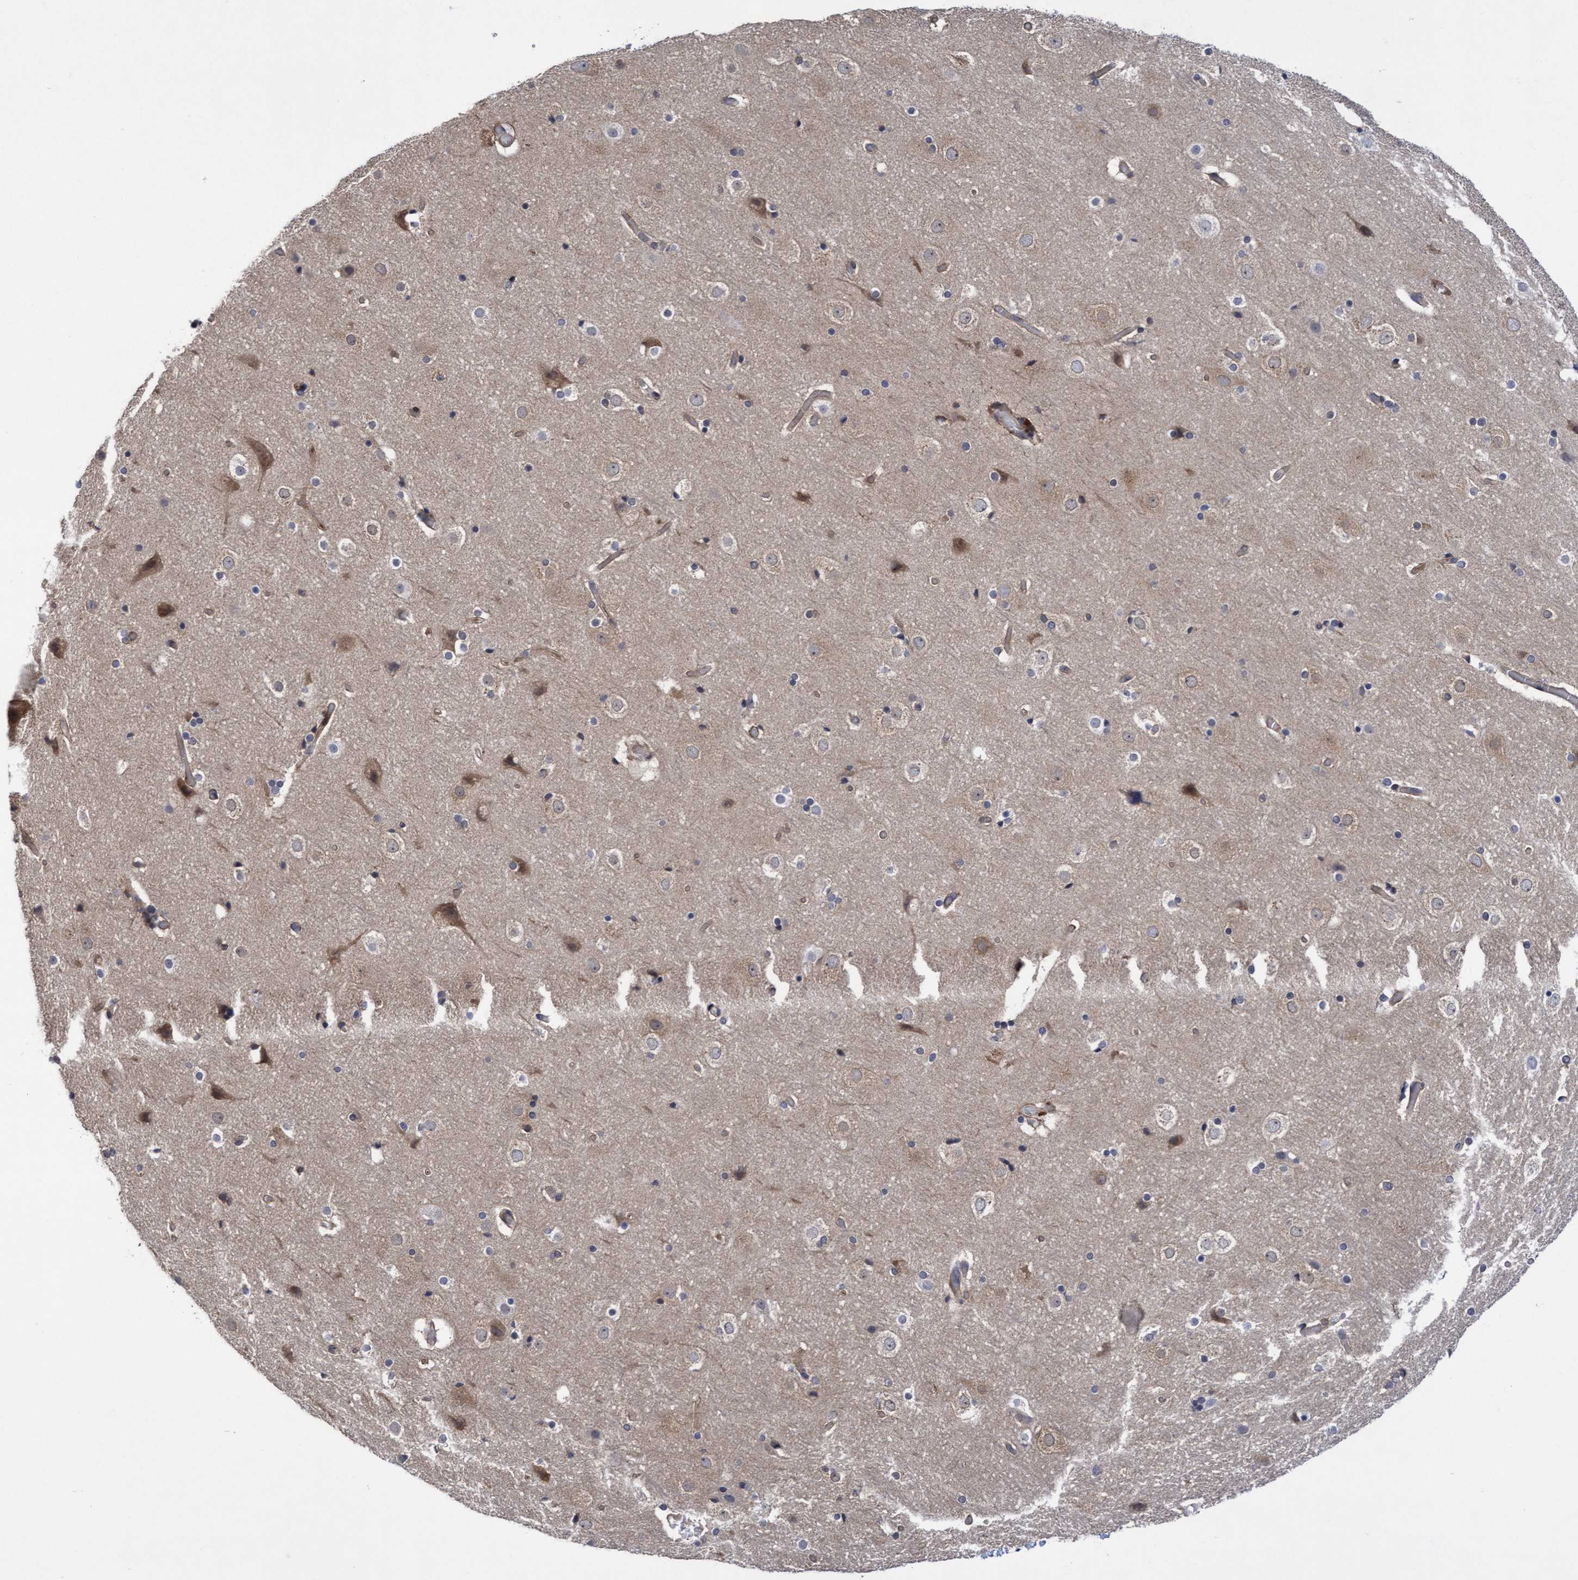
{"staining": {"intensity": "moderate", "quantity": ">75%", "location": "cytoplasmic/membranous"}, "tissue": "cerebral cortex", "cell_type": "Endothelial cells", "image_type": "normal", "snomed": [{"axis": "morphology", "description": "Normal tissue, NOS"}, {"axis": "topography", "description": "Cerebral cortex"}], "caption": "Approximately >75% of endothelial cells in normal cerebral cortex demonstrate moderate cytoplasmic/membranous protein positivity as visualized by brown immunohistochemical staining.", "gene": "COBL", "patient": {"sex": "male", "age": 57}}